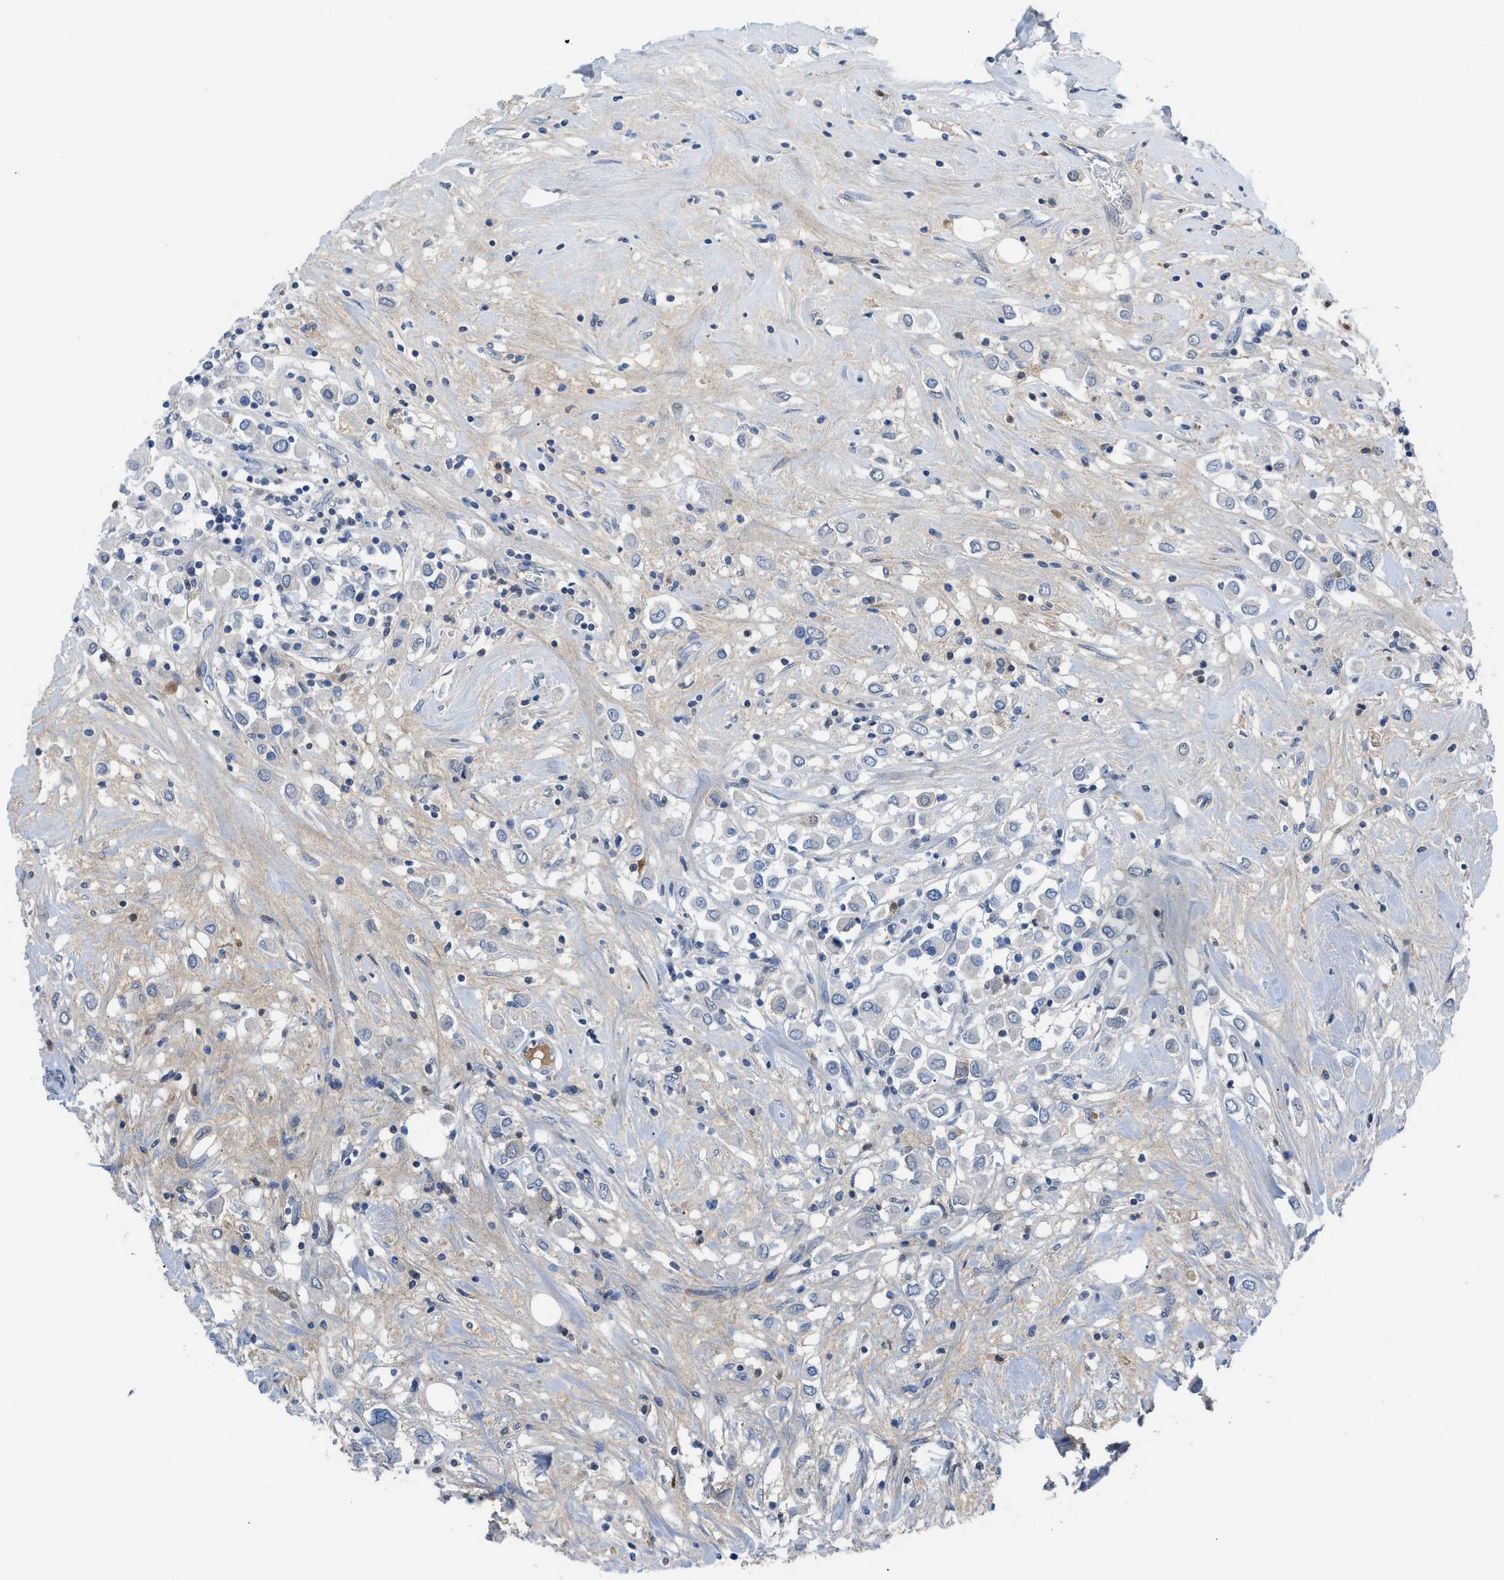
{"staining": {"intensity": "weak", "quantity": "<25%", "location": "cytoplasmic/membranous"}, "tissue": "breast cancer", "cell_type": "Tumor cells", "image_type": "cancer", "snomed": [{"axis": "morphology", "description": "Duct carcinoma"}, {"axis": "topography", "description": "Breast"}], "caption": "Tumor cells show no significant expression in breast cancer (infiltrating ductal carcinoma).", "gene": "HPX", "patient": {"sex": "female", "age": 61}}